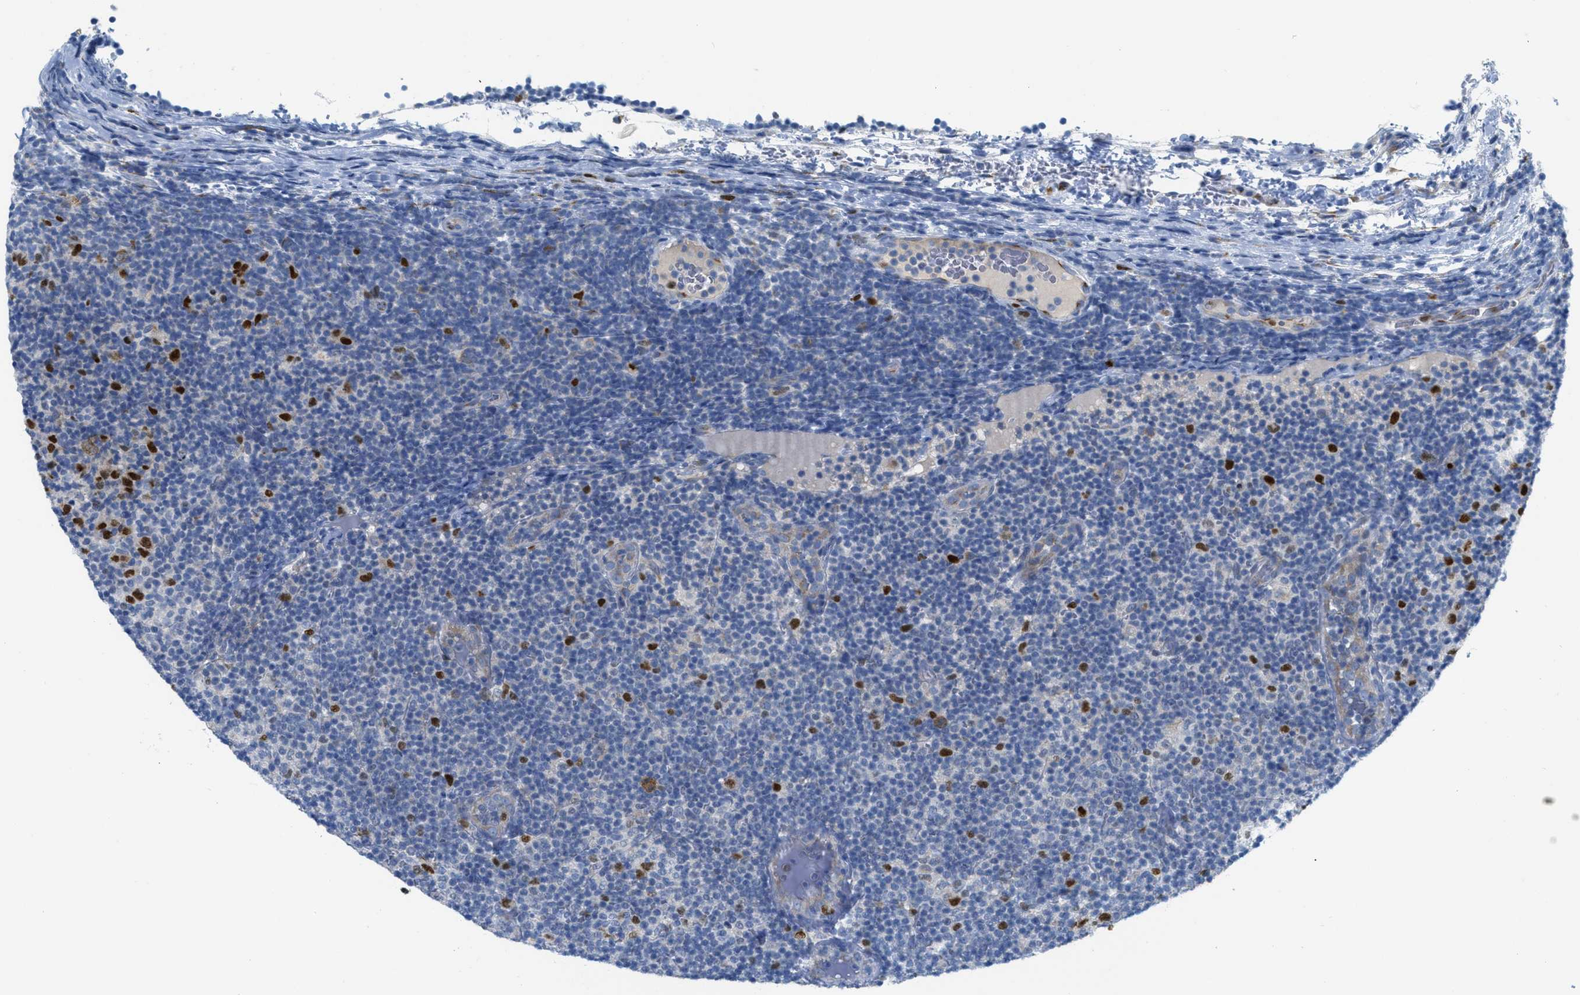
{"staining": {"intensity": "negative", "quantity": "none", "location": "none"}, "tissue": "lymphoma", "cell_type": "Tumor cells", "image_type": "cancer", "snomed": [{"axis": "morphology", "description": "Malignant lymphoma, non-Hodgkin's type, Low grade"}, {"axis": "topography", "description": "Lymph node"}], "caption": "IHC histopathology image of neoplastic tissue: low-grade malignant lymphoma, non-Hodgkin's type stained with DAB displays no significant protein positivity in tumor cells. (DAB (3,3'-diaminobenzidine) IHC with hematoxylin counter stain).", "gene": "ORC6", "patient": {"sex": "male", "age": 83}}